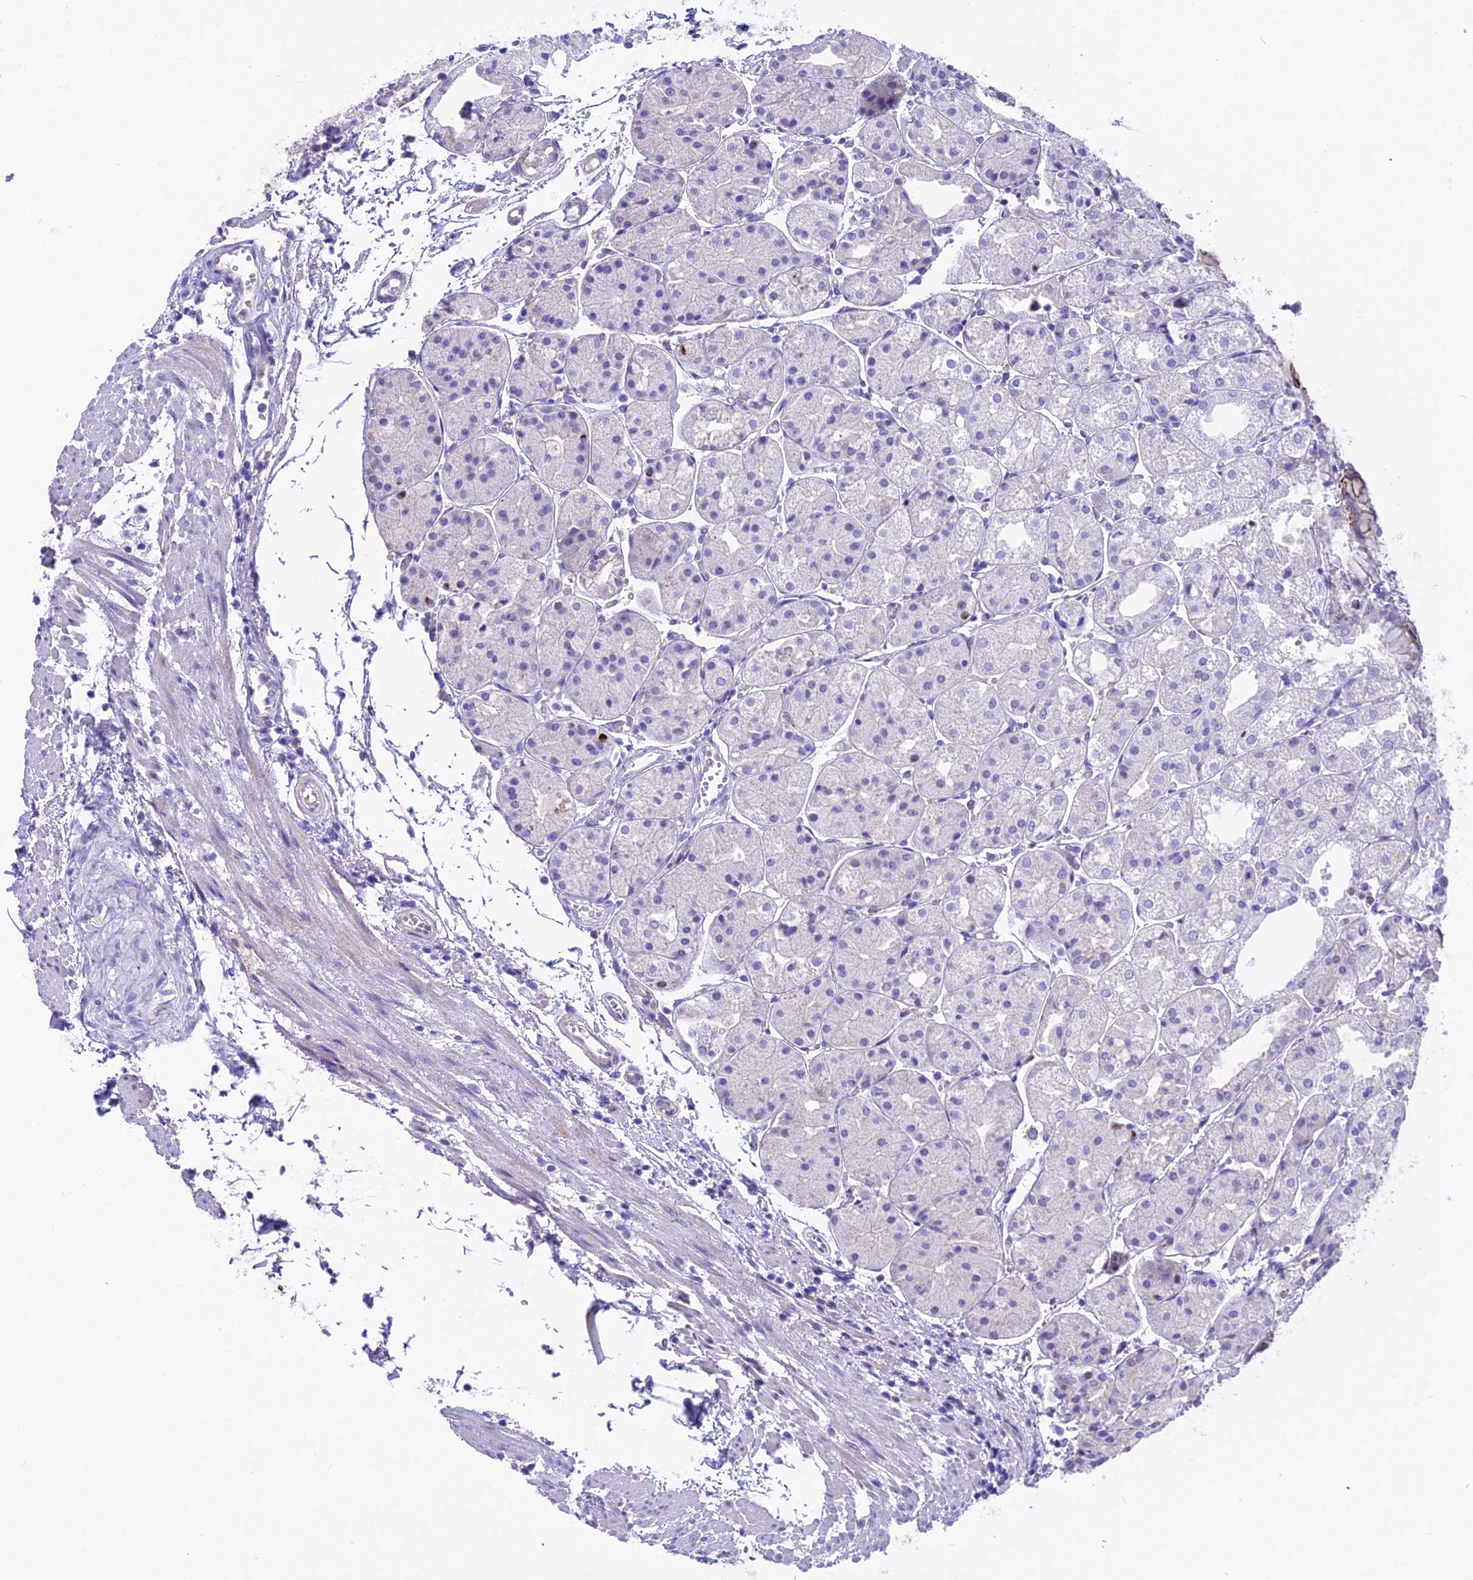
{"staining": {"intensity": "moderate", "quantity": "25%-75%", "location": "cytoplasmic/membranous"}, "tissue": "stomach", "cell_type": "Glandular cells", "image_type": "normal", "snomed": [{"axis": "morphology", "description": "Normal tissue, NOS"}, {"axis": "topography", "description": "Stomach, upper"}], "caption": "A medium amount of moderate cytoplasmic/membranous positivity is appreciated in about 25%-75% of glandular cells in normal stomach.", "gene": "NOD2", "patient": {"sex": "male", "age": 72}}